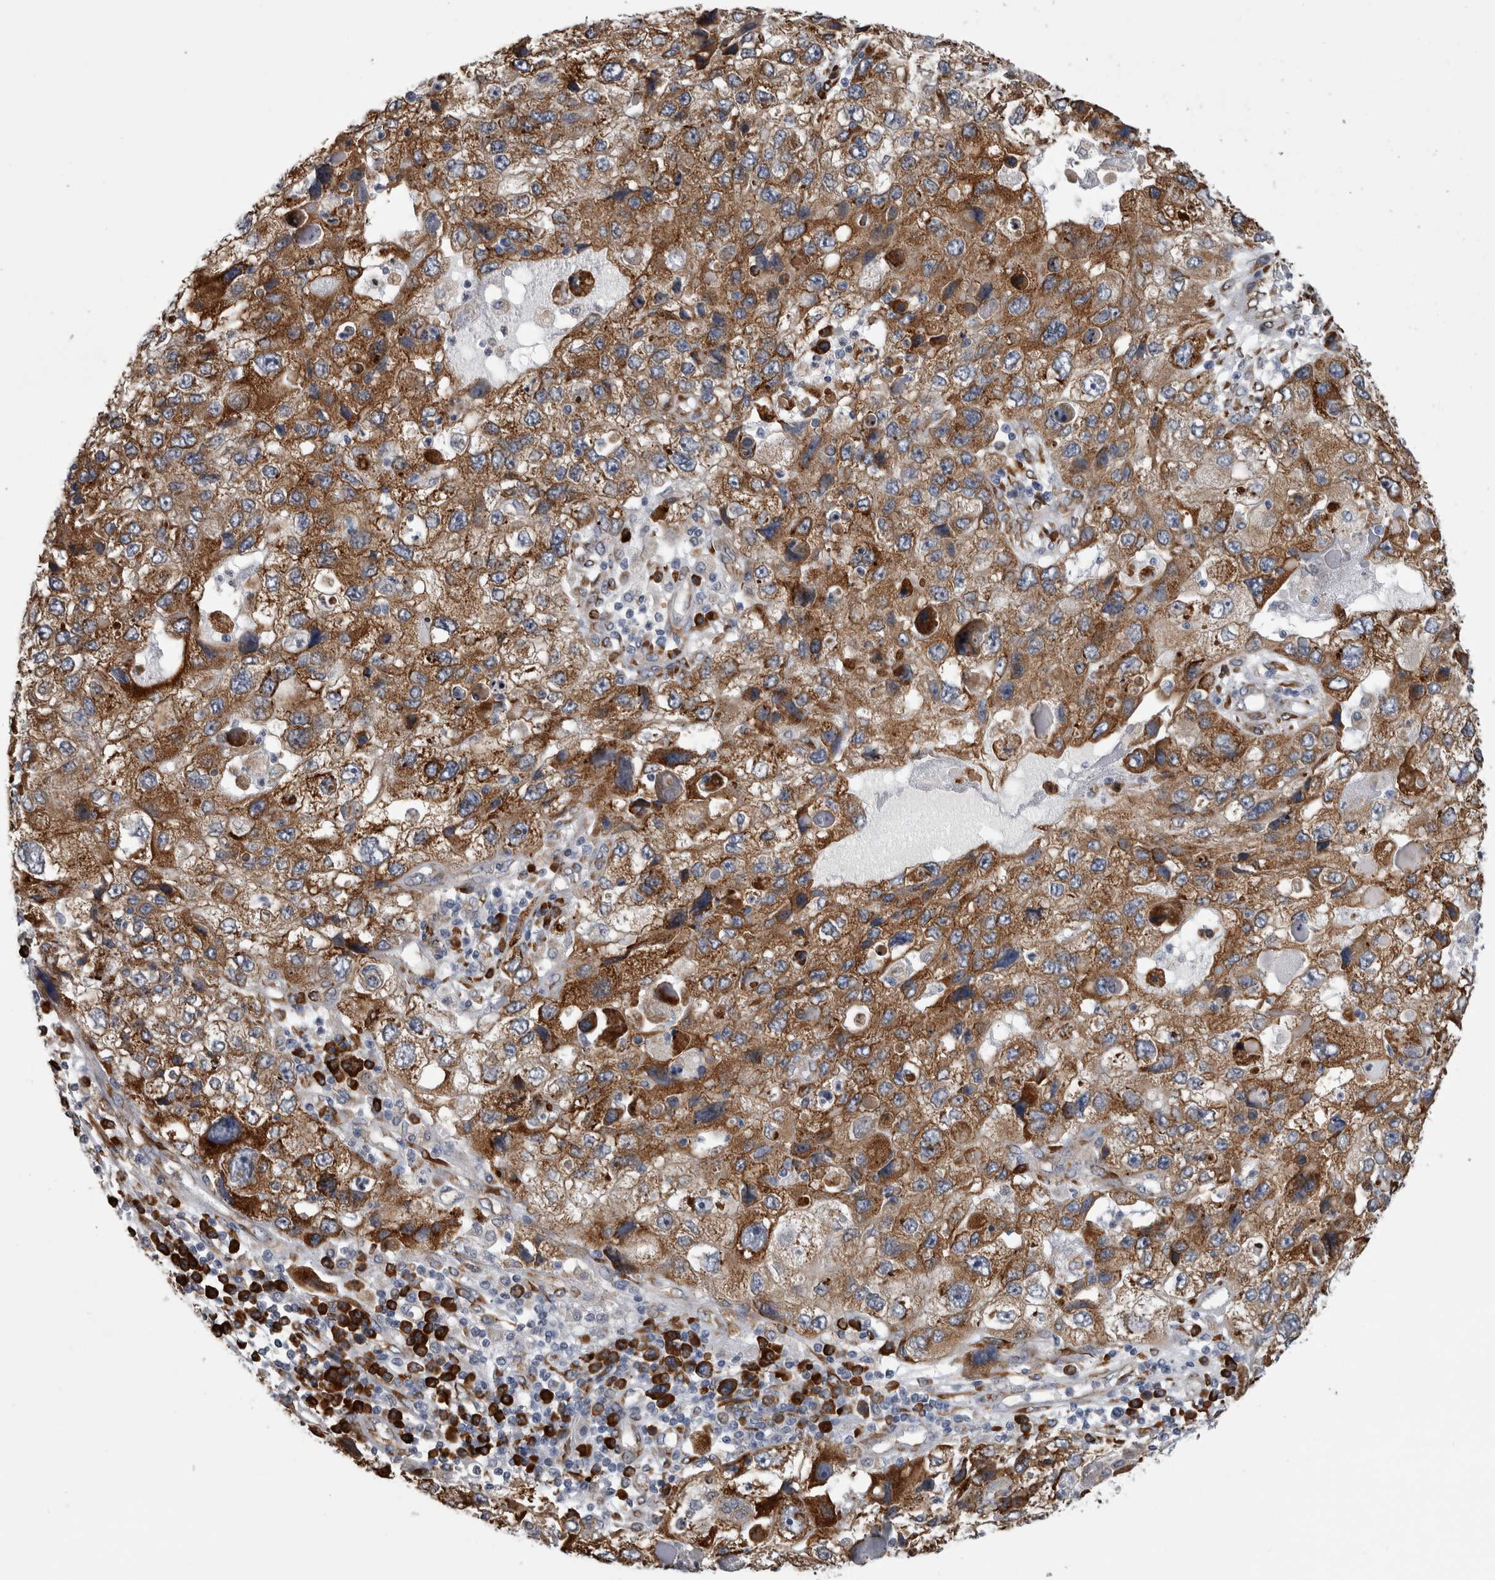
{"staining": {"intensity": "strong", "quantity": ">75%", "location": "cytoplasmic/membranous"}, "tissue": "endometrial cancer", "cell_type": "Tumor cells", "image_type": "cancer", "snomed": [{"axis": "morphology", "description": "Adenocarcinoma, NOS"}, {"axis": "topography", "description": "Endometrium"}], "caption": "High-power microscopy captured an IHC histopathology image of endometrial cancer, revealing strong cytoplasmic/membranous positivity in about >75% of tumor cells.", "gene": "FHIP2B", "patient": {"sex": "female", "age": 49}}